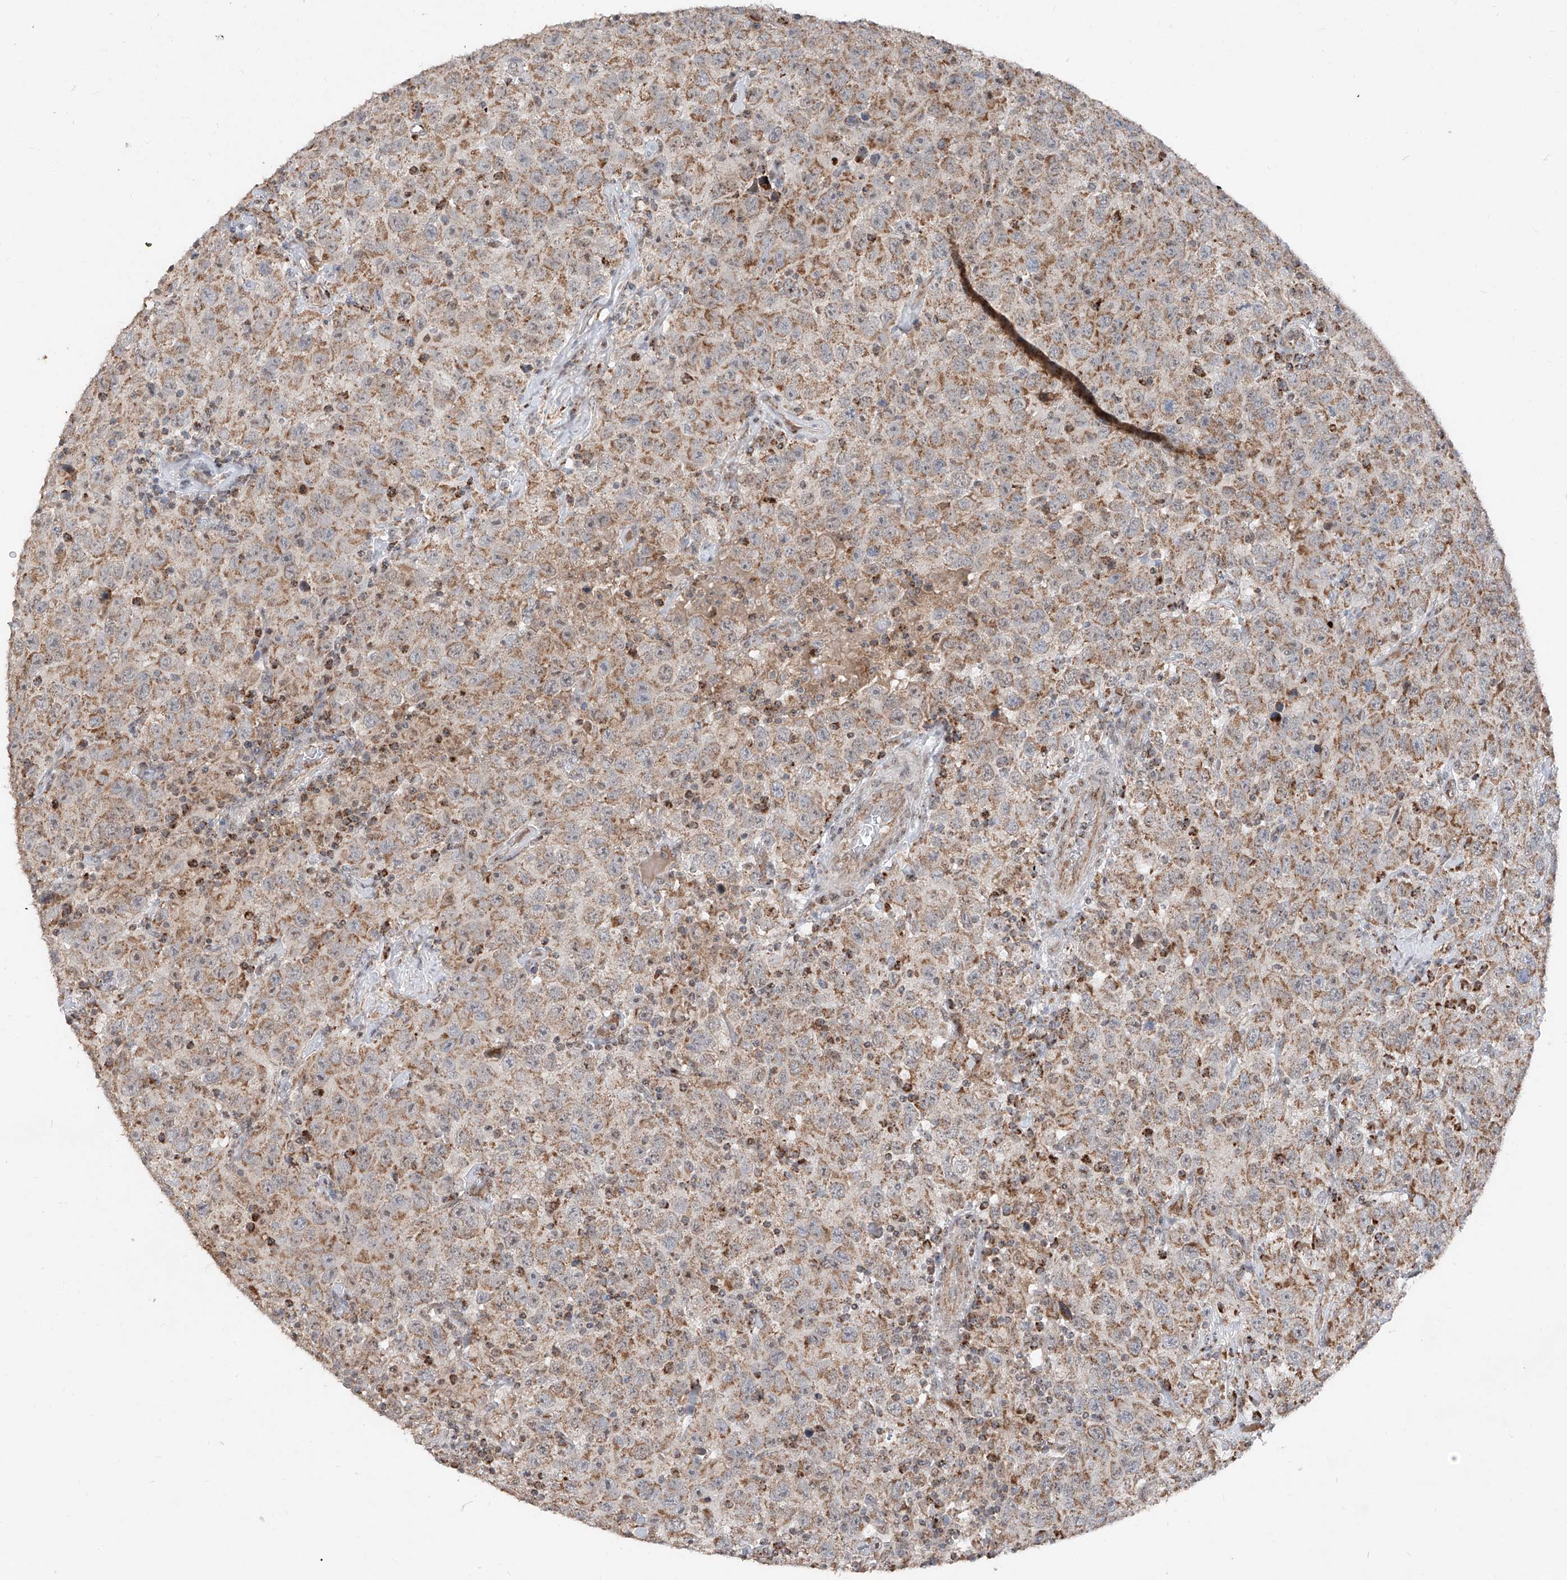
{"staining": {"intensity": "moderate", "quantity": ">75%", "location": "cytoplasmic/membranous"}, "tissue": "testis cancer", "cell_type": "Tumor cells", "image_type": "cancer", "snomed": [{"axis": "morphology", "description": "Seminoma, NOS"}, {"axis": "topography", "description": "Testis"}], "caption": "Immunohistochemistry (IHC) micrograph of human testis cancer stained for a protein (brown), which exhibits medium levels of moderate cytoplasmic/membranous positivity in approximately >75% of tumor cells.", "gene": "NDUFB3", "patient": {"sex": "male", "age": 41}}